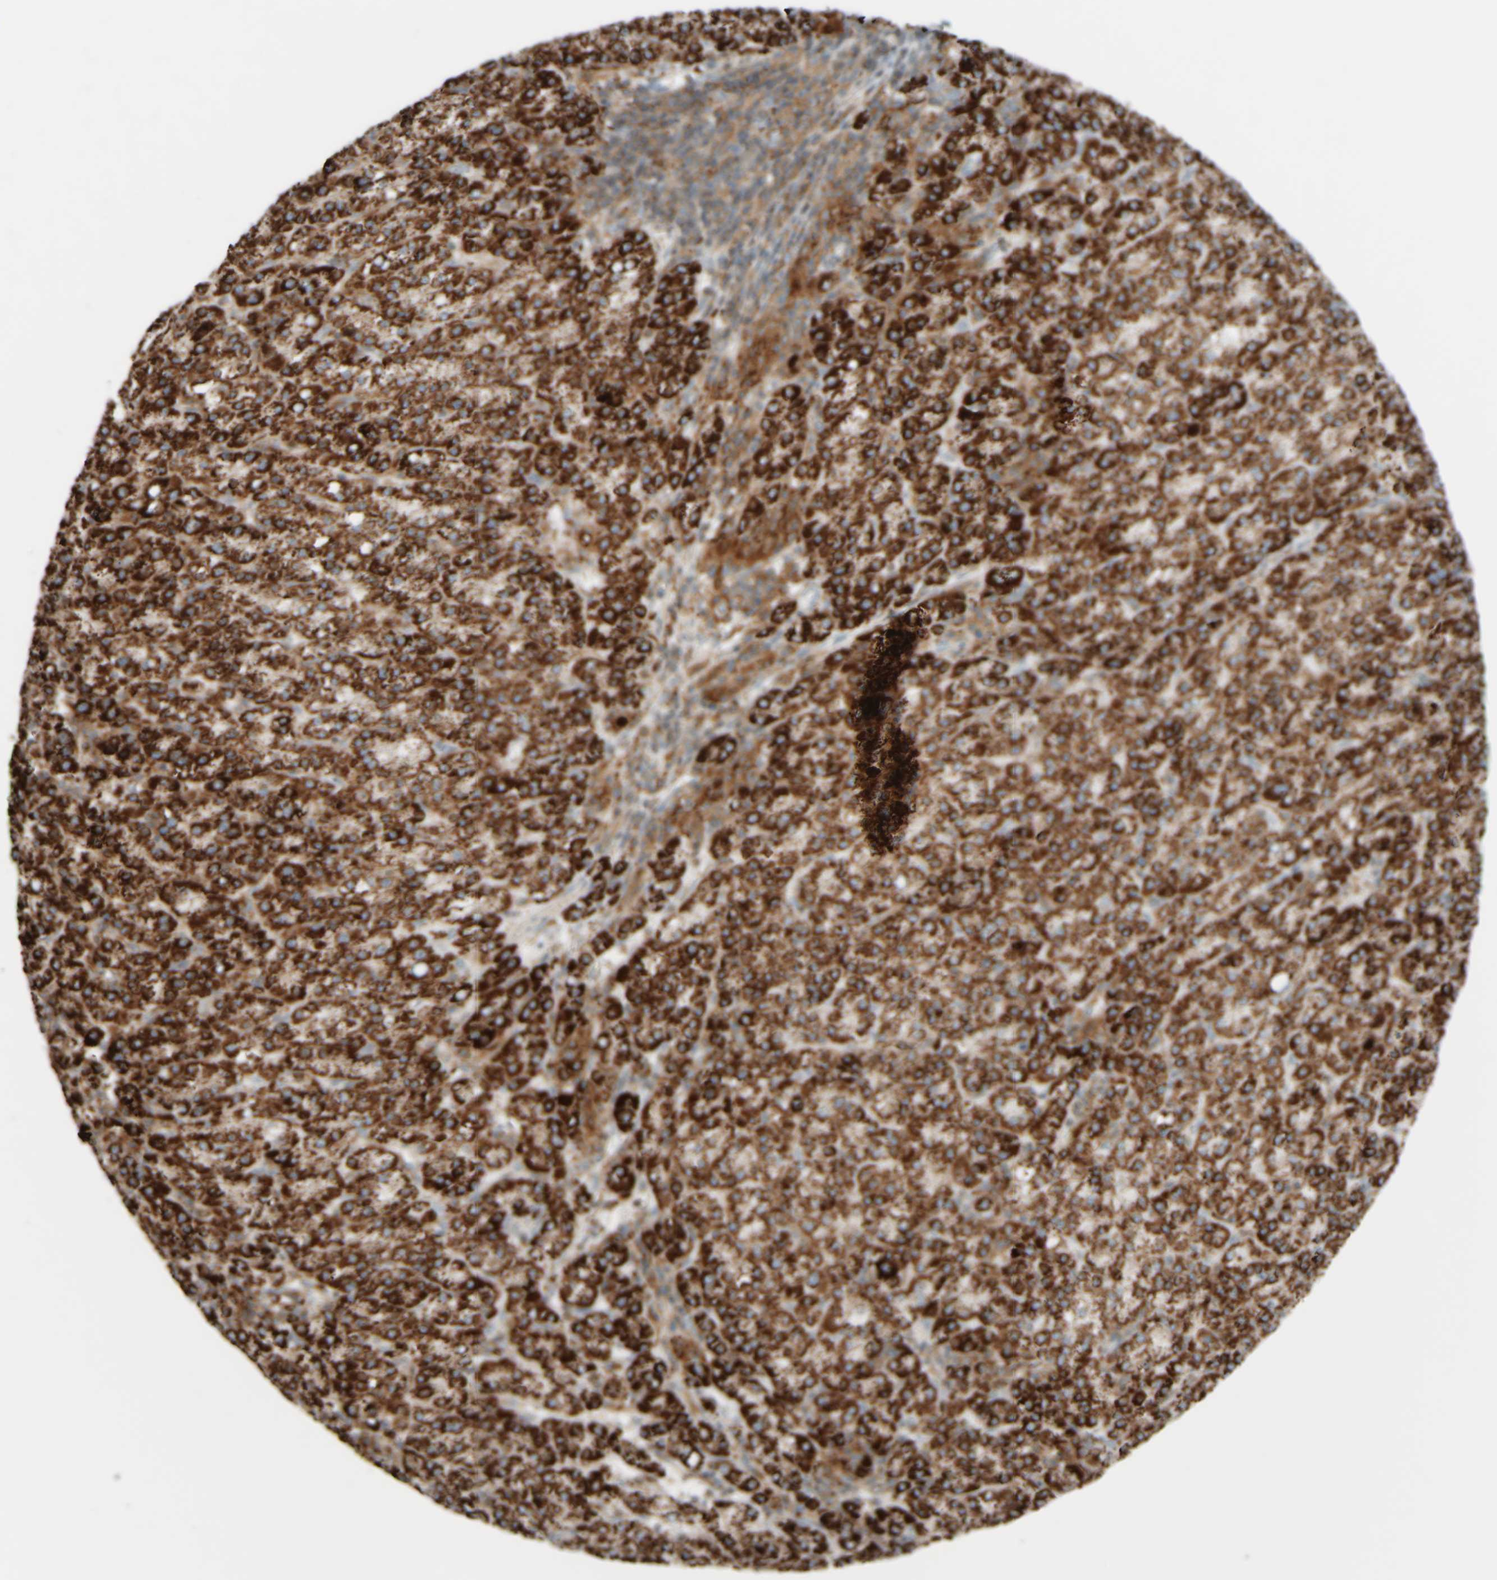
{"staining": {"intensity": "strong", "quantity": ">75%", "location": "cytoplasmic/membranous"}, "tissue": "liver cancer", "cell_type": "Tumor cells", "image_type": "cancer", "snomed": [{"axis": "morphology", "description": "Carcinoma, Hepatocellular, NOS"}, {"axis": "topography", "description": "Liver"}], "caption": "A brown stain shows strong cytoplasmic/membranous positivity of a protein in human liver cancer (hepatocellular carcinoma) tumor cells.", "gene": "SPAG5", "patient": {"sex": "female", "age": 58}}